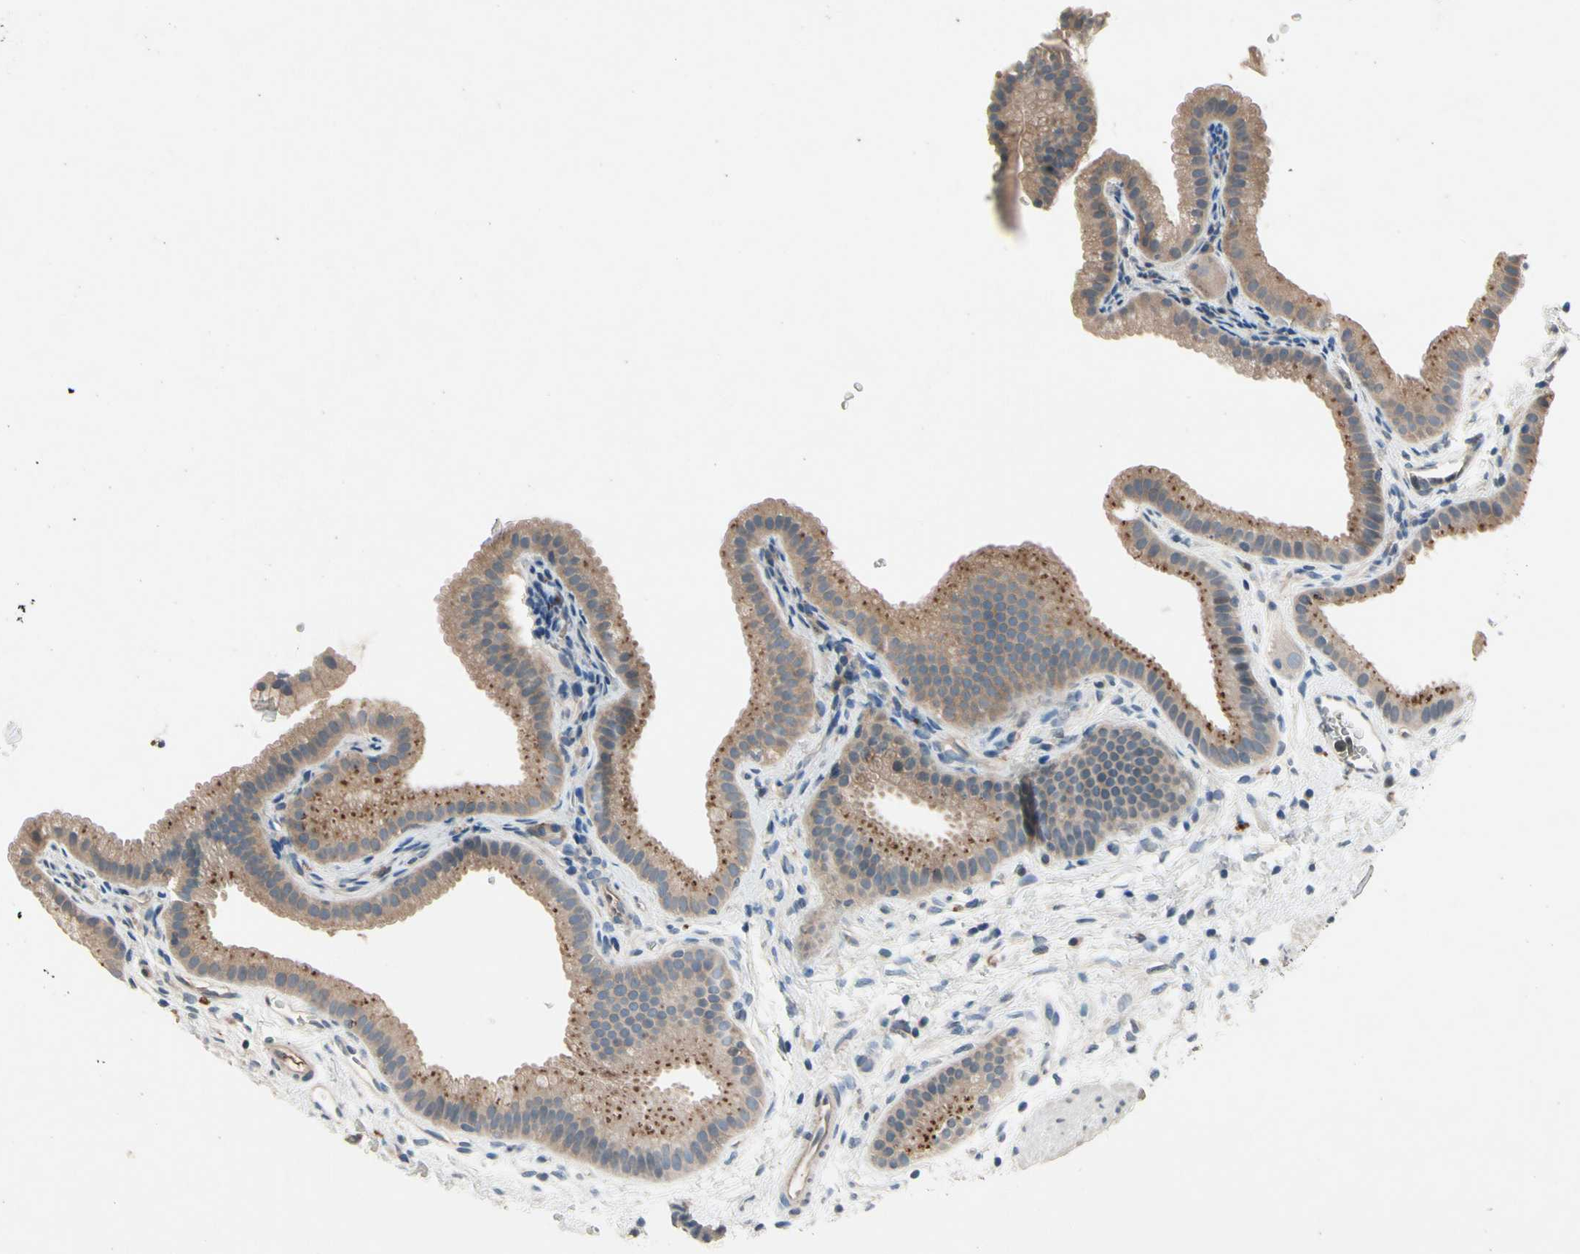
{"staining": {"intensity": "moderate", "quantity": ">75%", "location": "cytoplasmic/membranous"}, "tissue": "gallbladder", "cell_type": "Glandular cells", "image_type": "normal", "snomed": [{"axis": "morphology", "description": "Normal tissue, NOS"}, {"axis": "topography", "description": "Gallbladder"}], "caption": "Immunohistochemical staining of unremarkable human gallbladder demonstrates >75% levels of moderate cytoplasmic/membranous protein staining in about >75% of glandular cells. (DAB (3,3'-diaminobenzidine) IHC, brown staining for protein, blue staining for nuclei).", "gene": "IL1RL1", "patient": {"sex": "female", "age": 64}}